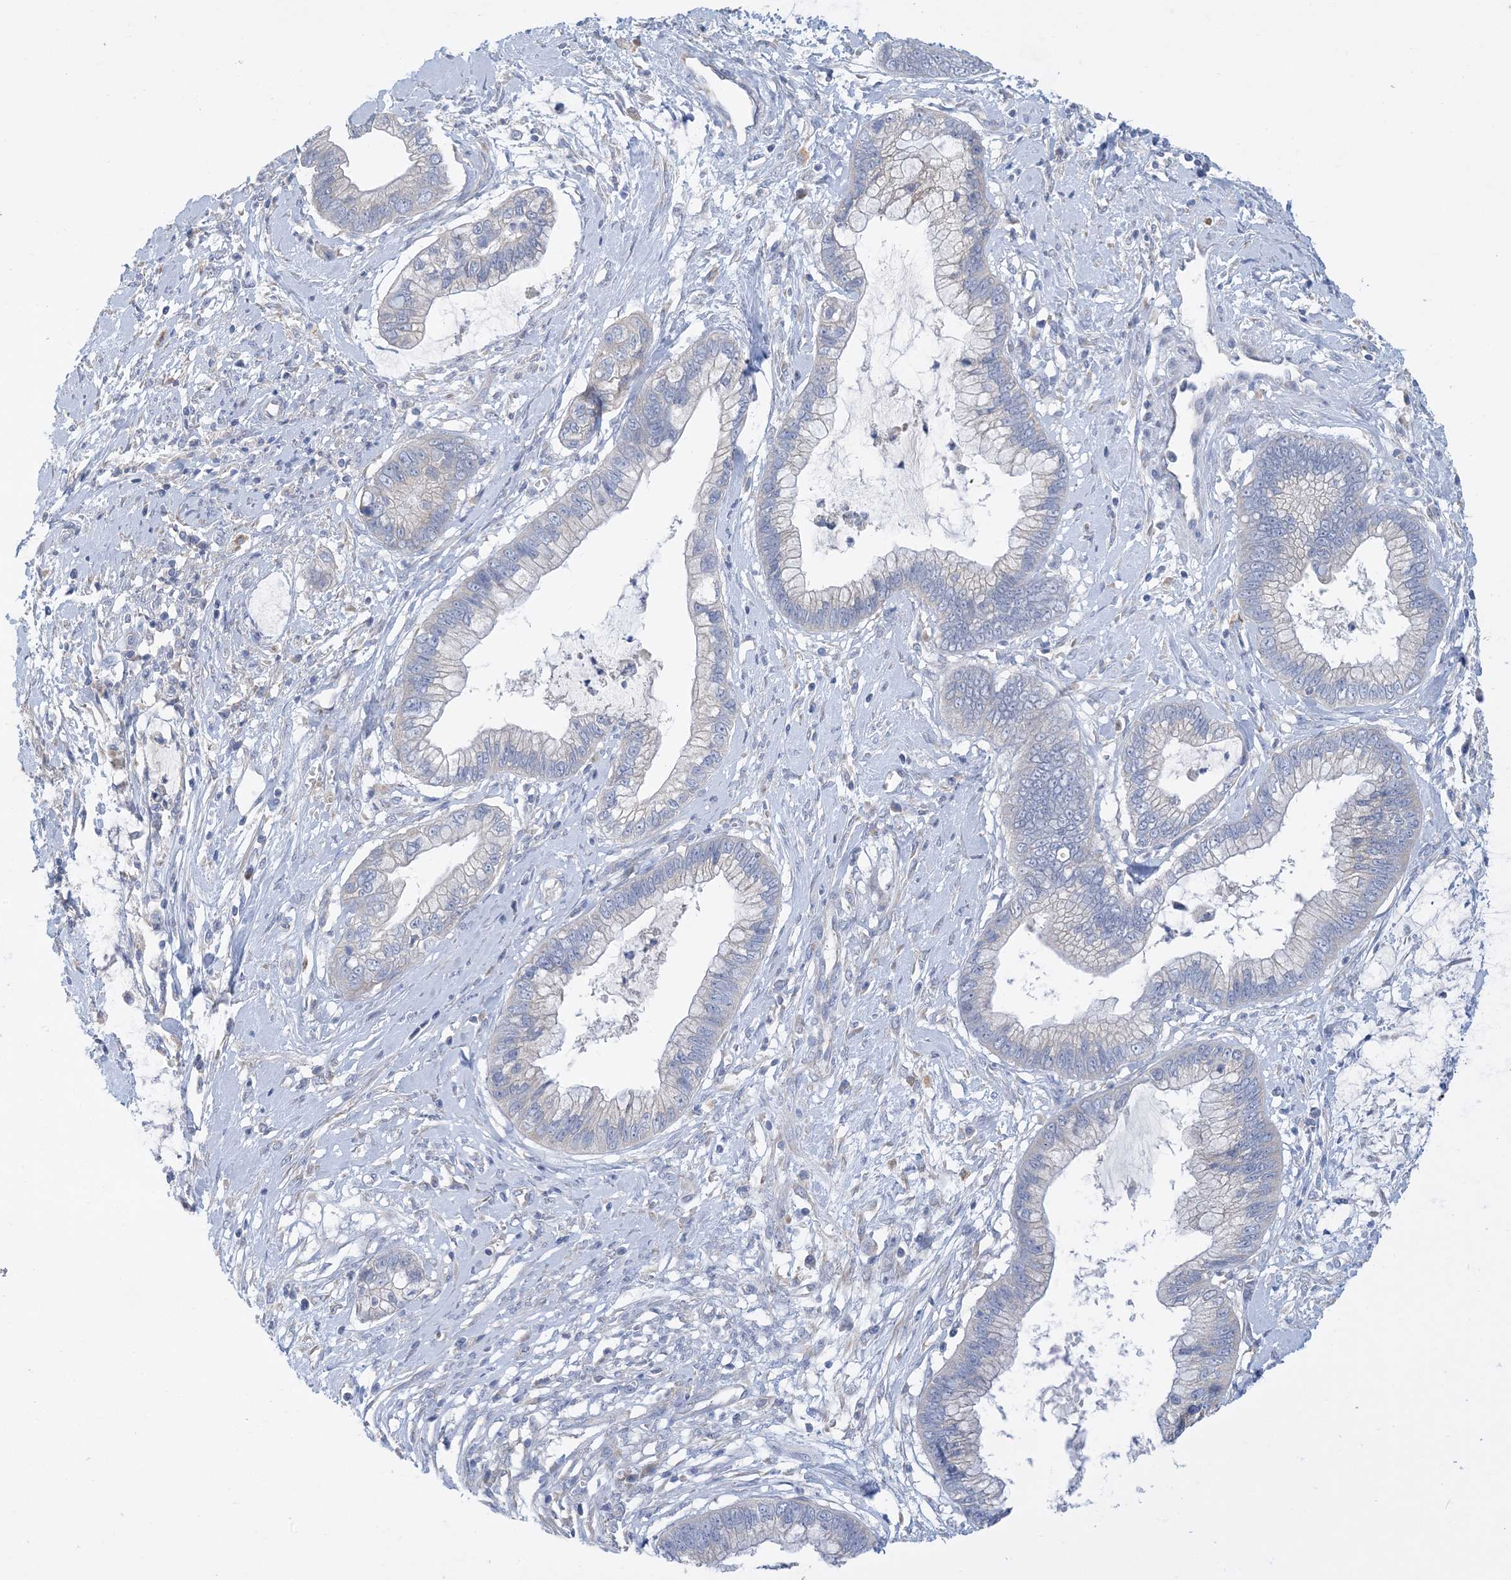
{"staining": {"intensity": "negative", "quantity": "none", "location": "none"}, "tissue": "cervical cancer", "cell_type": "Tumor cells", "image_type": "cancer", "snomed": [{"axis": "morphology", "description": "Adenocarcinoma, NOS"}, {"axis": "topography", "description": "Cervix"}], "caption": "Tumor cells show no significant staining in cervical cancer (adenocarcinoma).", "gene": "ZCCHC18", "patient": {"sex": "female", "age": 44}}